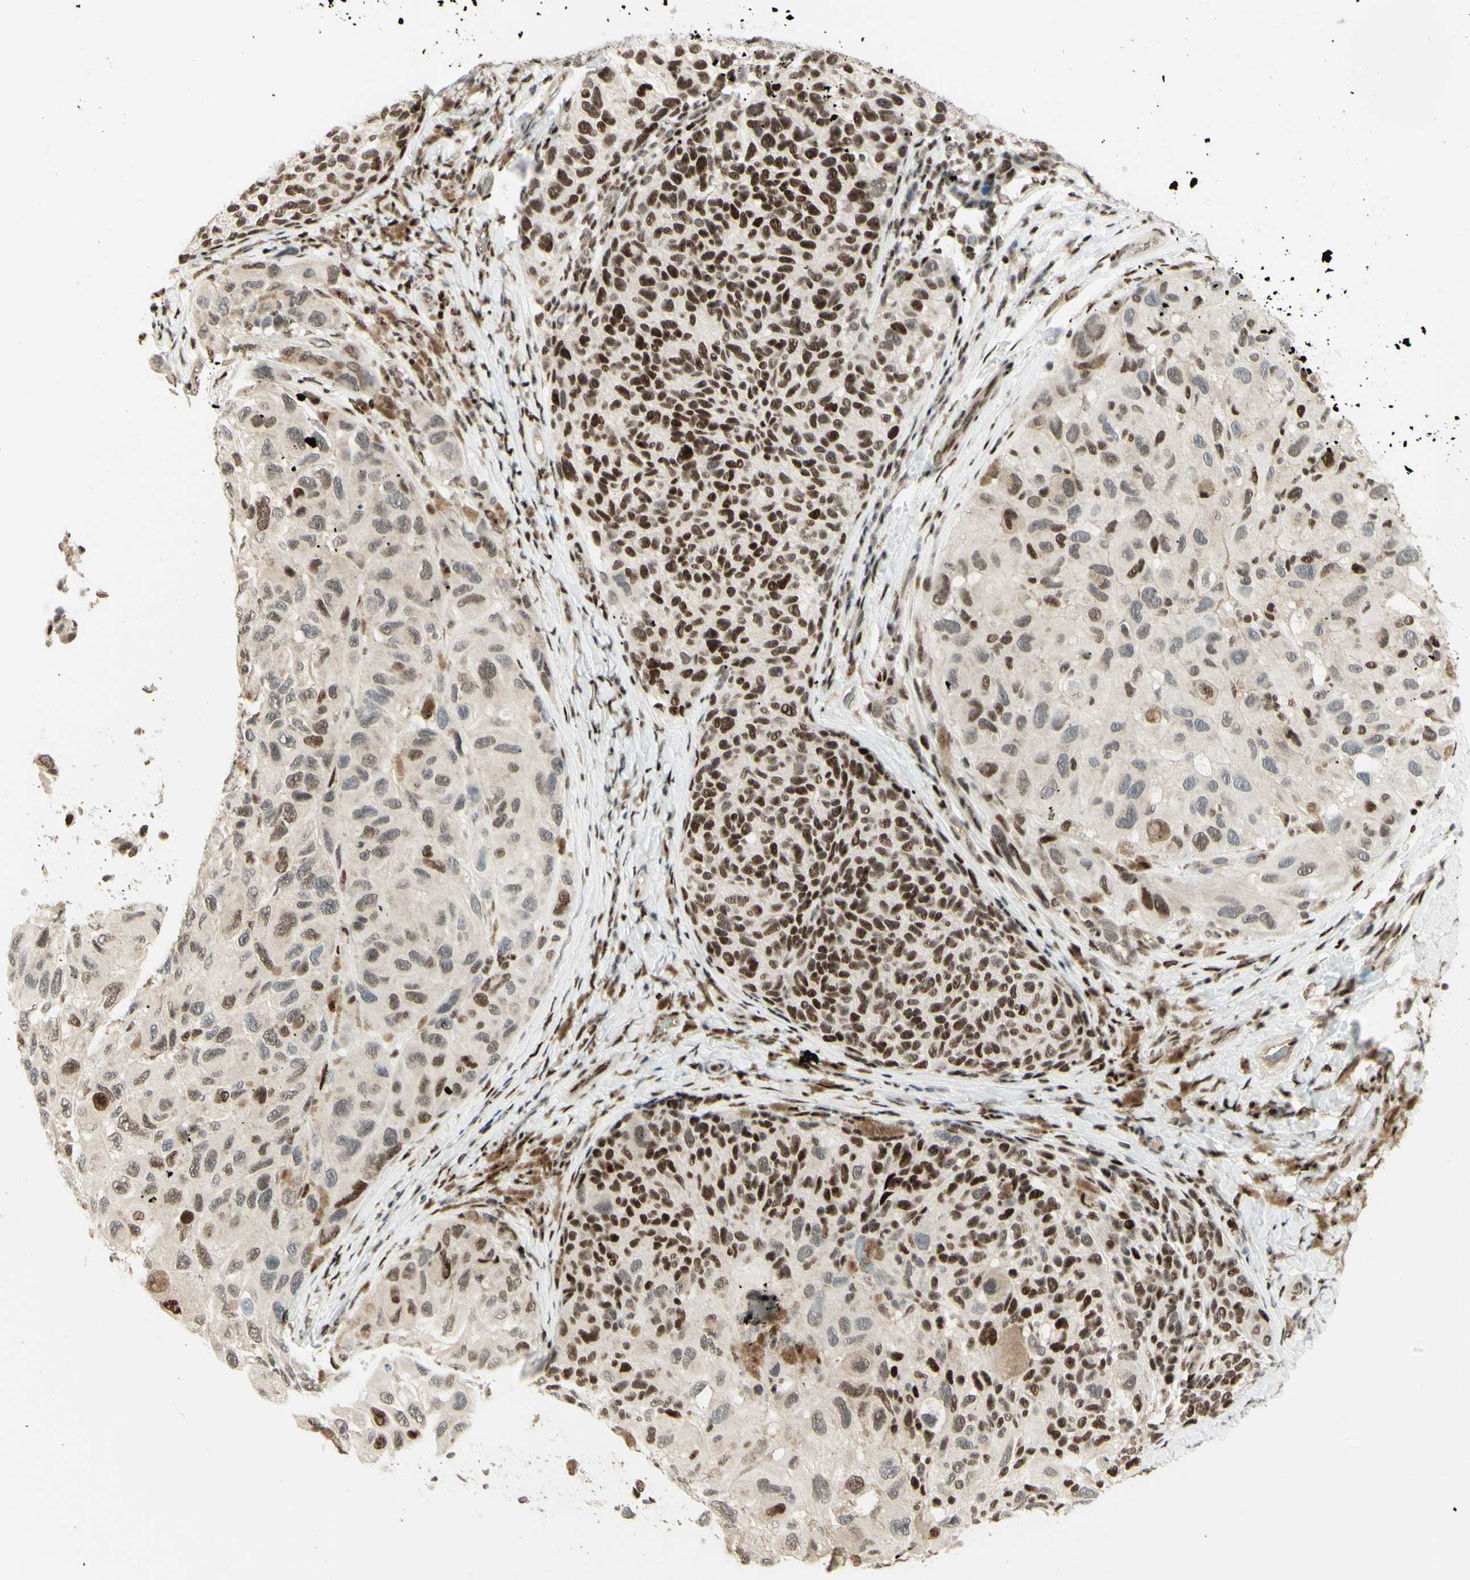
{"staining": {"intensity": "moderate", "quantity": "25%-75%", "location": "nuclear"}, "tissue": "melanoma", "cell_type": "Tumor cells", "image_type": "cancer", "snomed": [{"axis": "morphology", "description": "Malignant melanoma, NOS"}, {"axis": "topography", "description": "Skin"}], "caption": "IHC image of neoplastic tissue: melanoma stained using immunohistochemistry displays medium levels of moderate protein expression localized specifically in the nuclear of tumor cells, appearing as a nuclear brown color.", "gene": "CDKL5", "patient": {"sex": "female", "age": 73}}